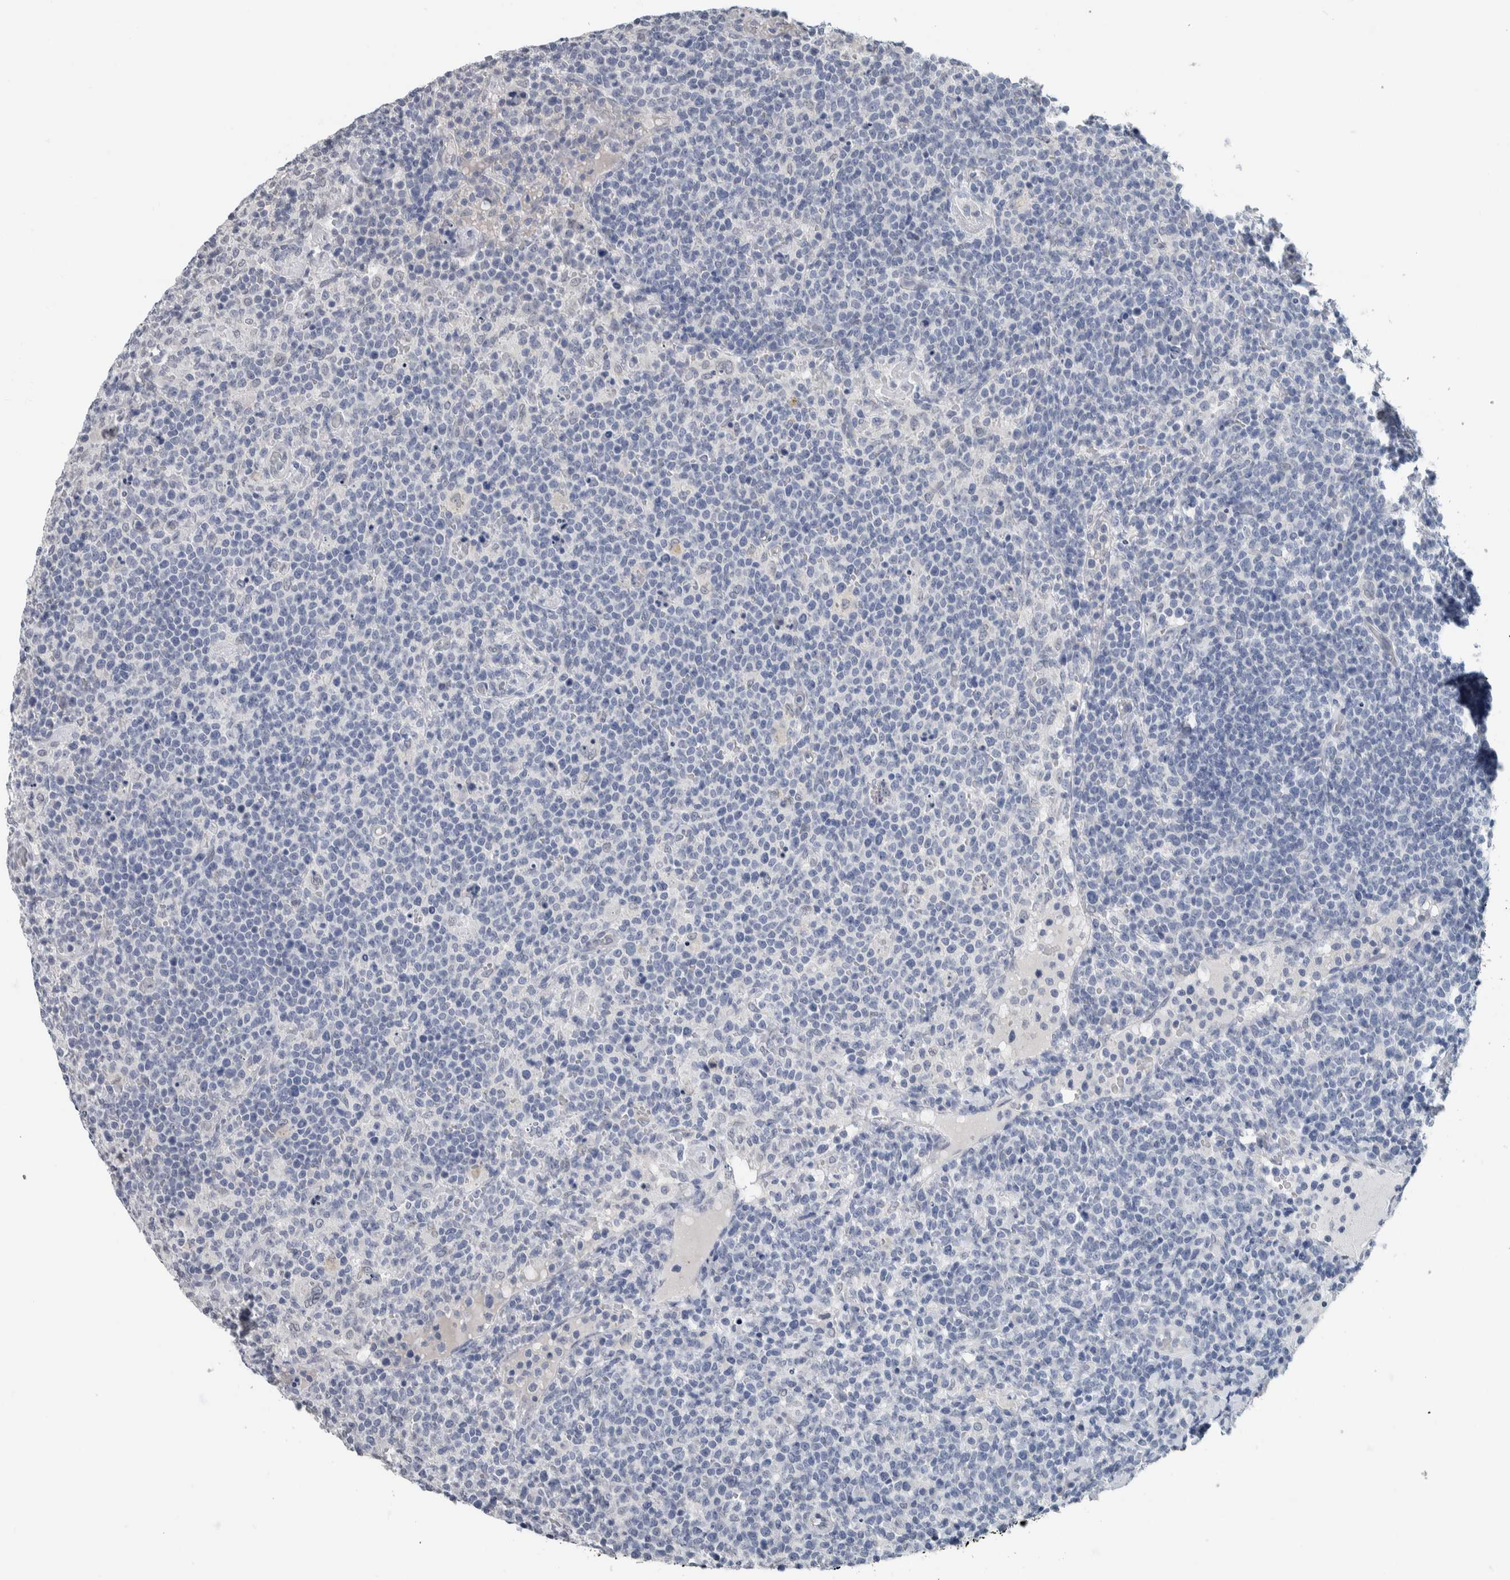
{"staining": {"intensity": "negative", "quantity": "none", "location": "none"}, "tissue": "lymphoma", "cell_type": "Tumor cells", "image_type": "cancer", "snomed": [{"axis": "morphology", "description": "Malignant lymphoma, non-Hodgkin's type, High grade"}, {"axis": "topography", "description": "Lymph node"}], "caption": "The image shows no significant positivity in tumor cells of lymphoma.", "gene": "NEFM", "patient": {"sex": "male", "age": 61}}